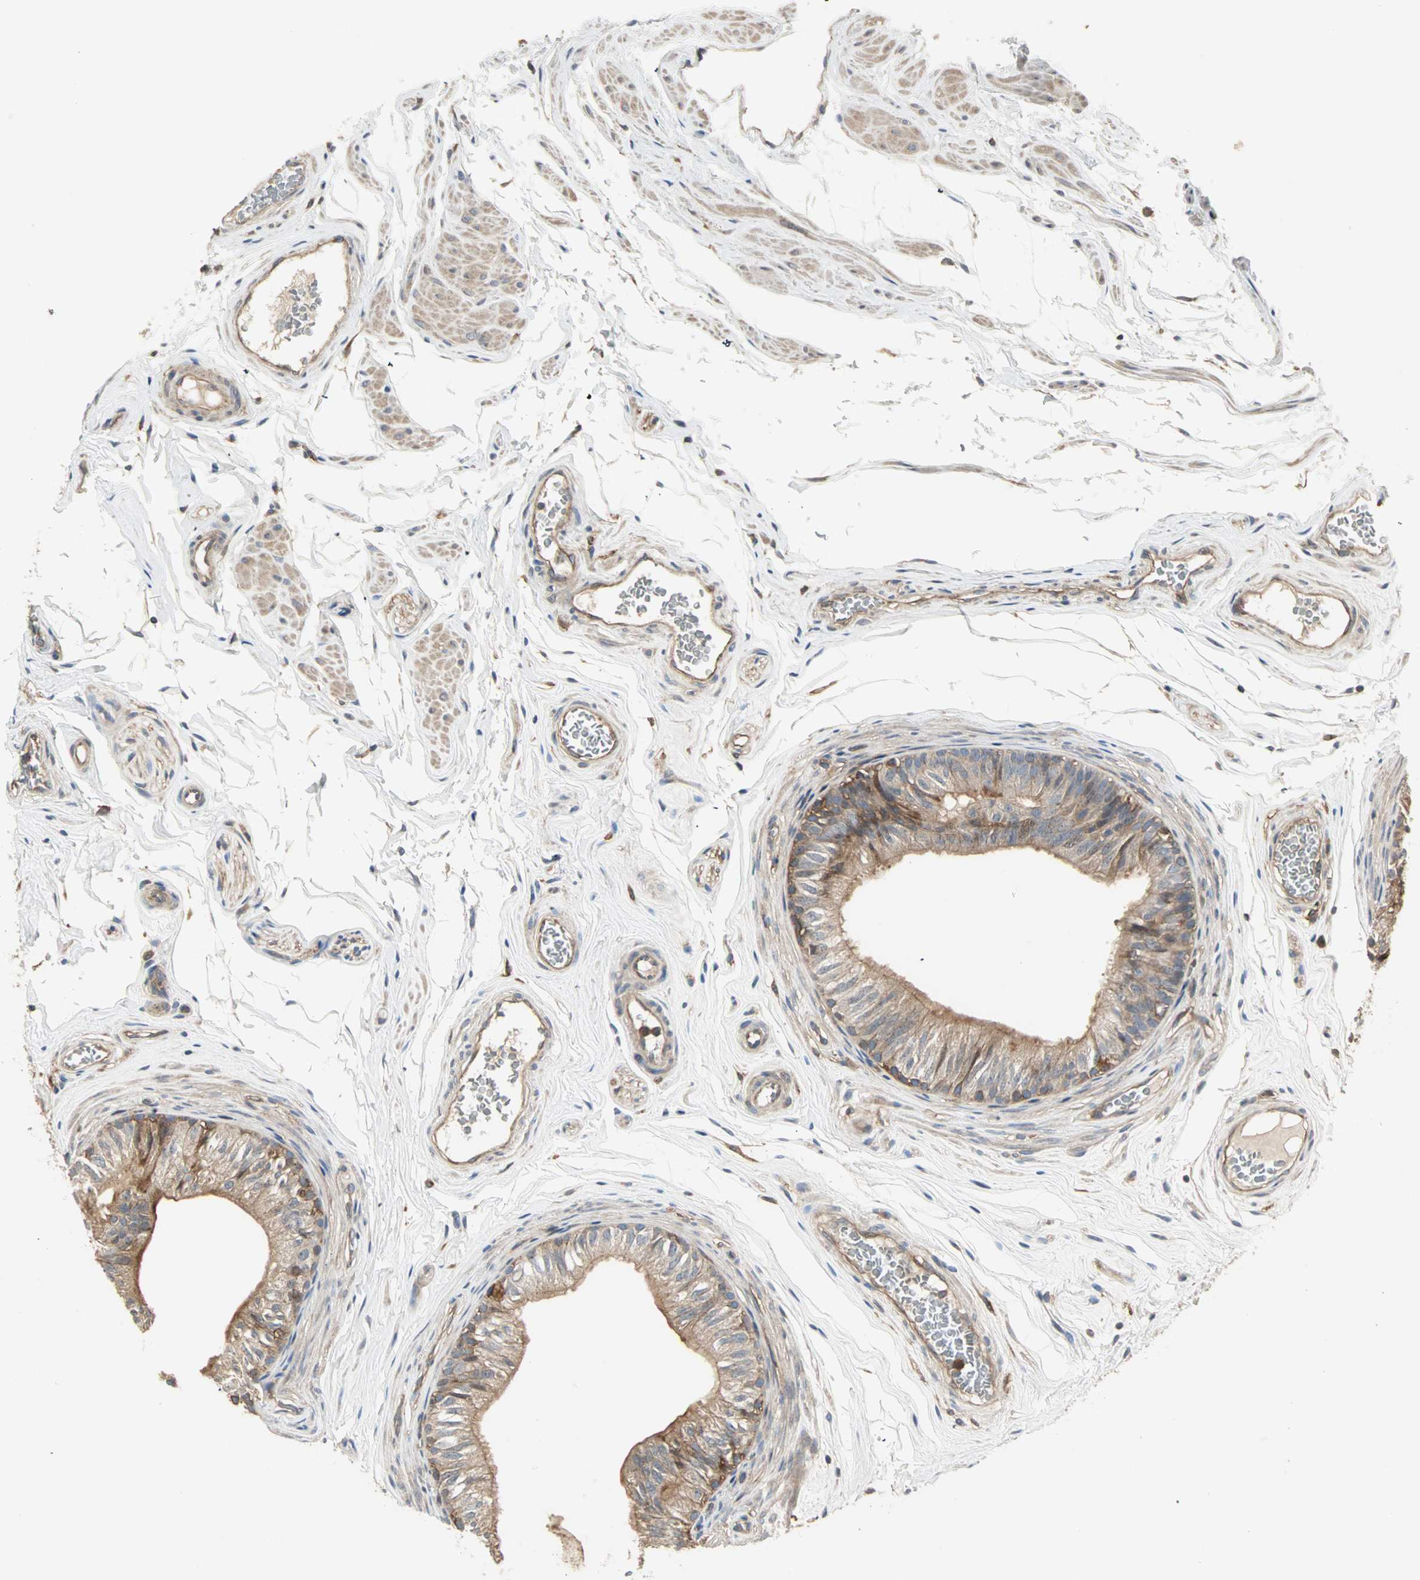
{"staining": {"intensity": "moderate", "quantity": ">75%", "location": "cytoplasmic/membranous"}, "tissue": "epididymis", "cell_type": "Glandular cells", "image_type": "normal", "snomed": [{"axis": "morphology", "description": "Normal tissue, NOS"}, {"axis": "topography", "description": "Testis"}, {"axis": "topography", "description": "Epididymis"}], "caption": "A medium amount of moderate cytoplasmic/membranous positivity is seen in about >75% of glandular cells in unremarkable epididymis. Using DAB (3,3'-diaminobenzidine) (brown) and hematoxylin (blue) stains, captured at high magnification using brightfield microscopy.", "gene": "GNAI2", "patient": {"sex": "male", "age": 36}}